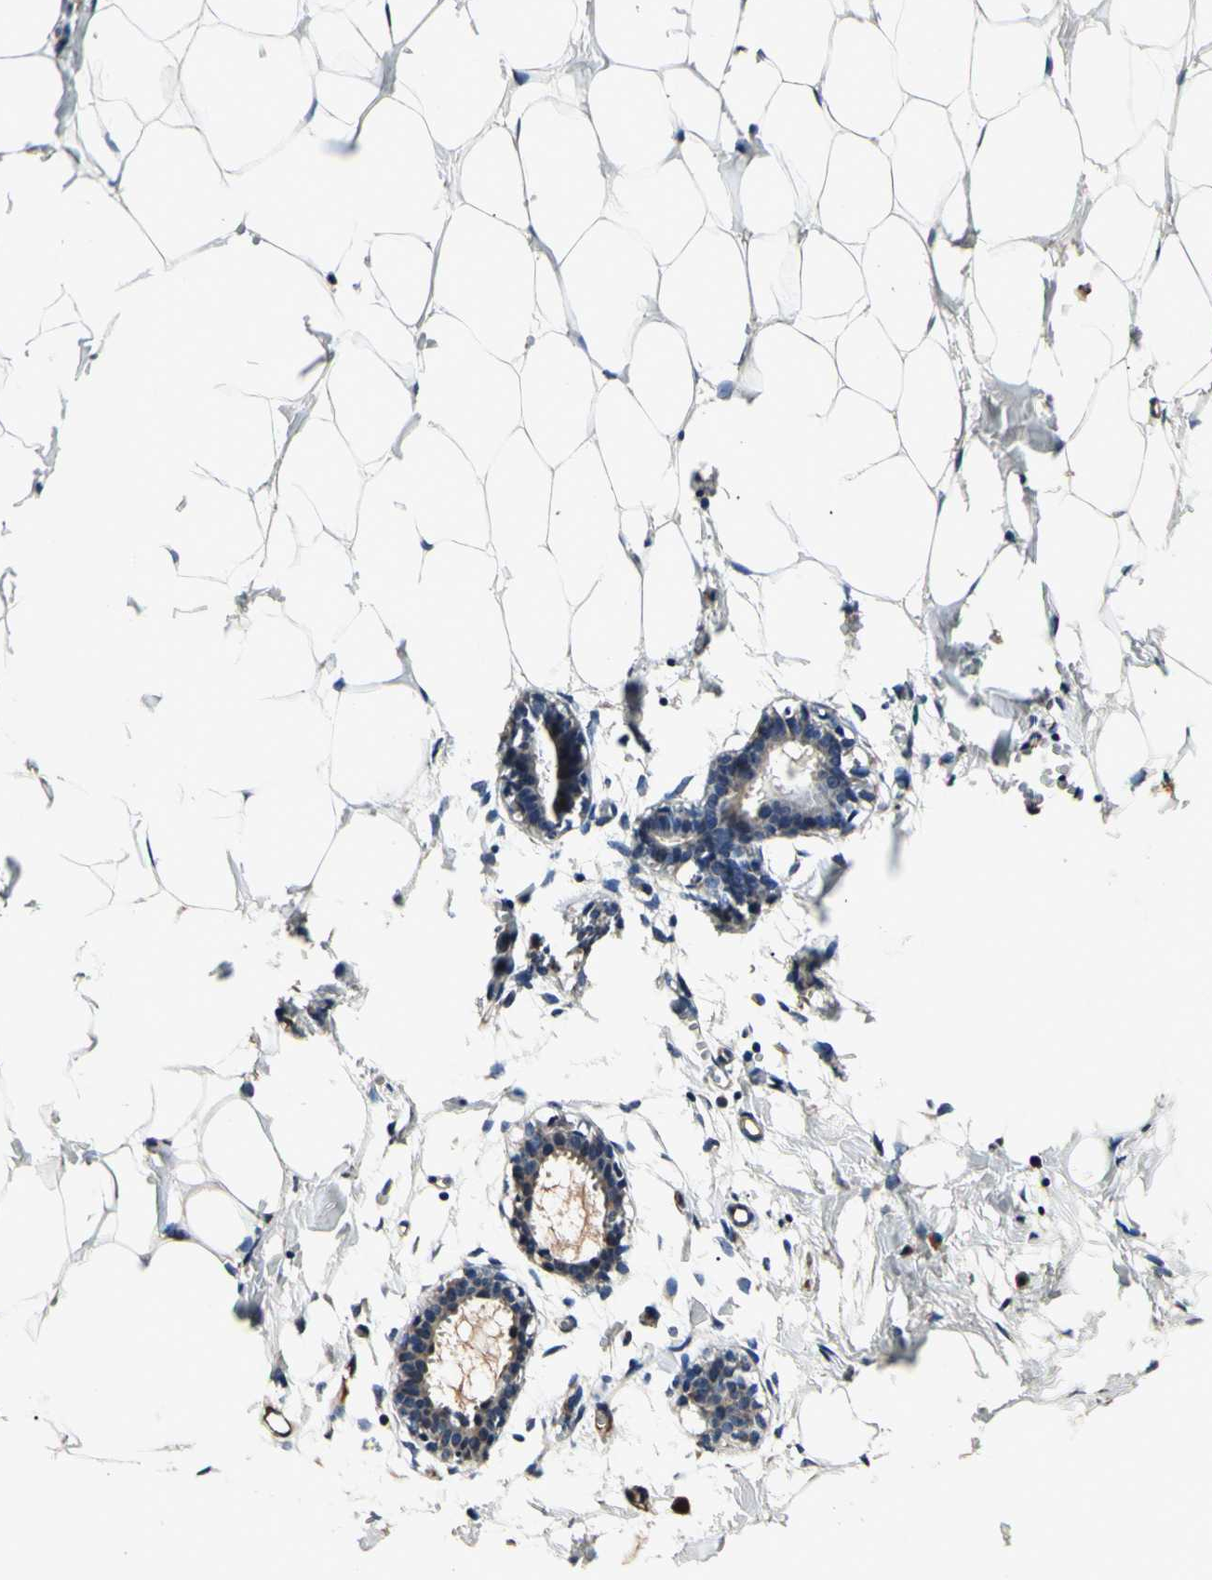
{"staining": {"intensity": "negative", "quantity": "none", "location": "none"}, "tissue": "breast", "cell_type": "Adipocytes", "image_type": "normal", "snomed": [{"axis": "morphology", "description": "Normal tissue, NOS"}, {"axis": "topography", "description": "Breast"}], "caption": "Immunohistochemistry of normal breast exhibits no positivity in adipocytes.", "gene": "PLAT", "patient": {"sex": "female", "age": 27}}